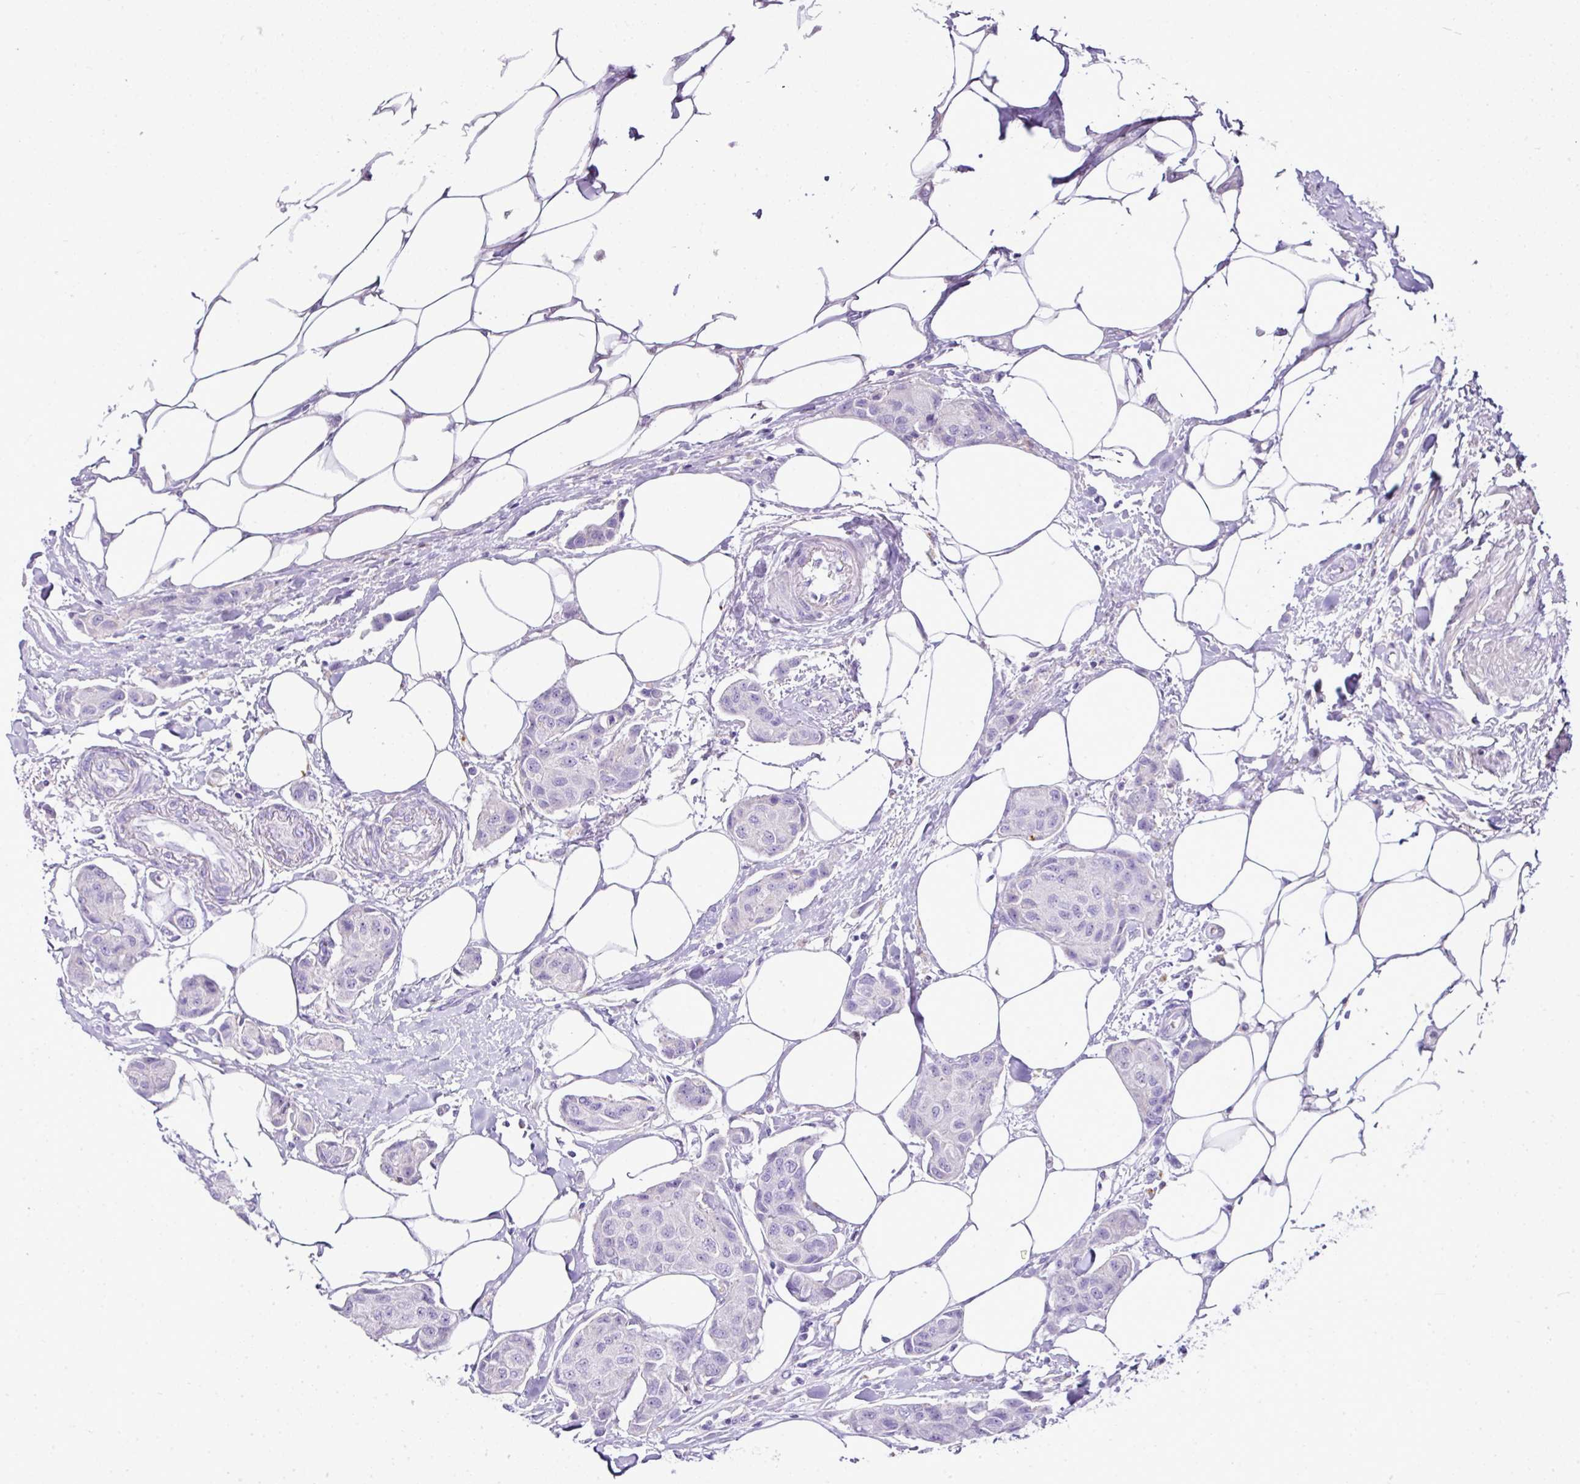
{"staining": {"intensity": "negative", "quantity": "none", "location": "none"}, "tissue": "breast cancer", "cell_type": "Tumor cells", "image_type": "cancer", "snomed": [{"axis": "morphology", "description": "Duct carcinoma"}, {"axis": "topography", "description": "Breast"}, {"axis": "topography", "description": "Lymph node"}], "caption": "An image of human breast intraductal carcinoma is negative for staining in tumor cells.", "gene": "PGAP4", "patient": {"sex": "female", "age": 80}}